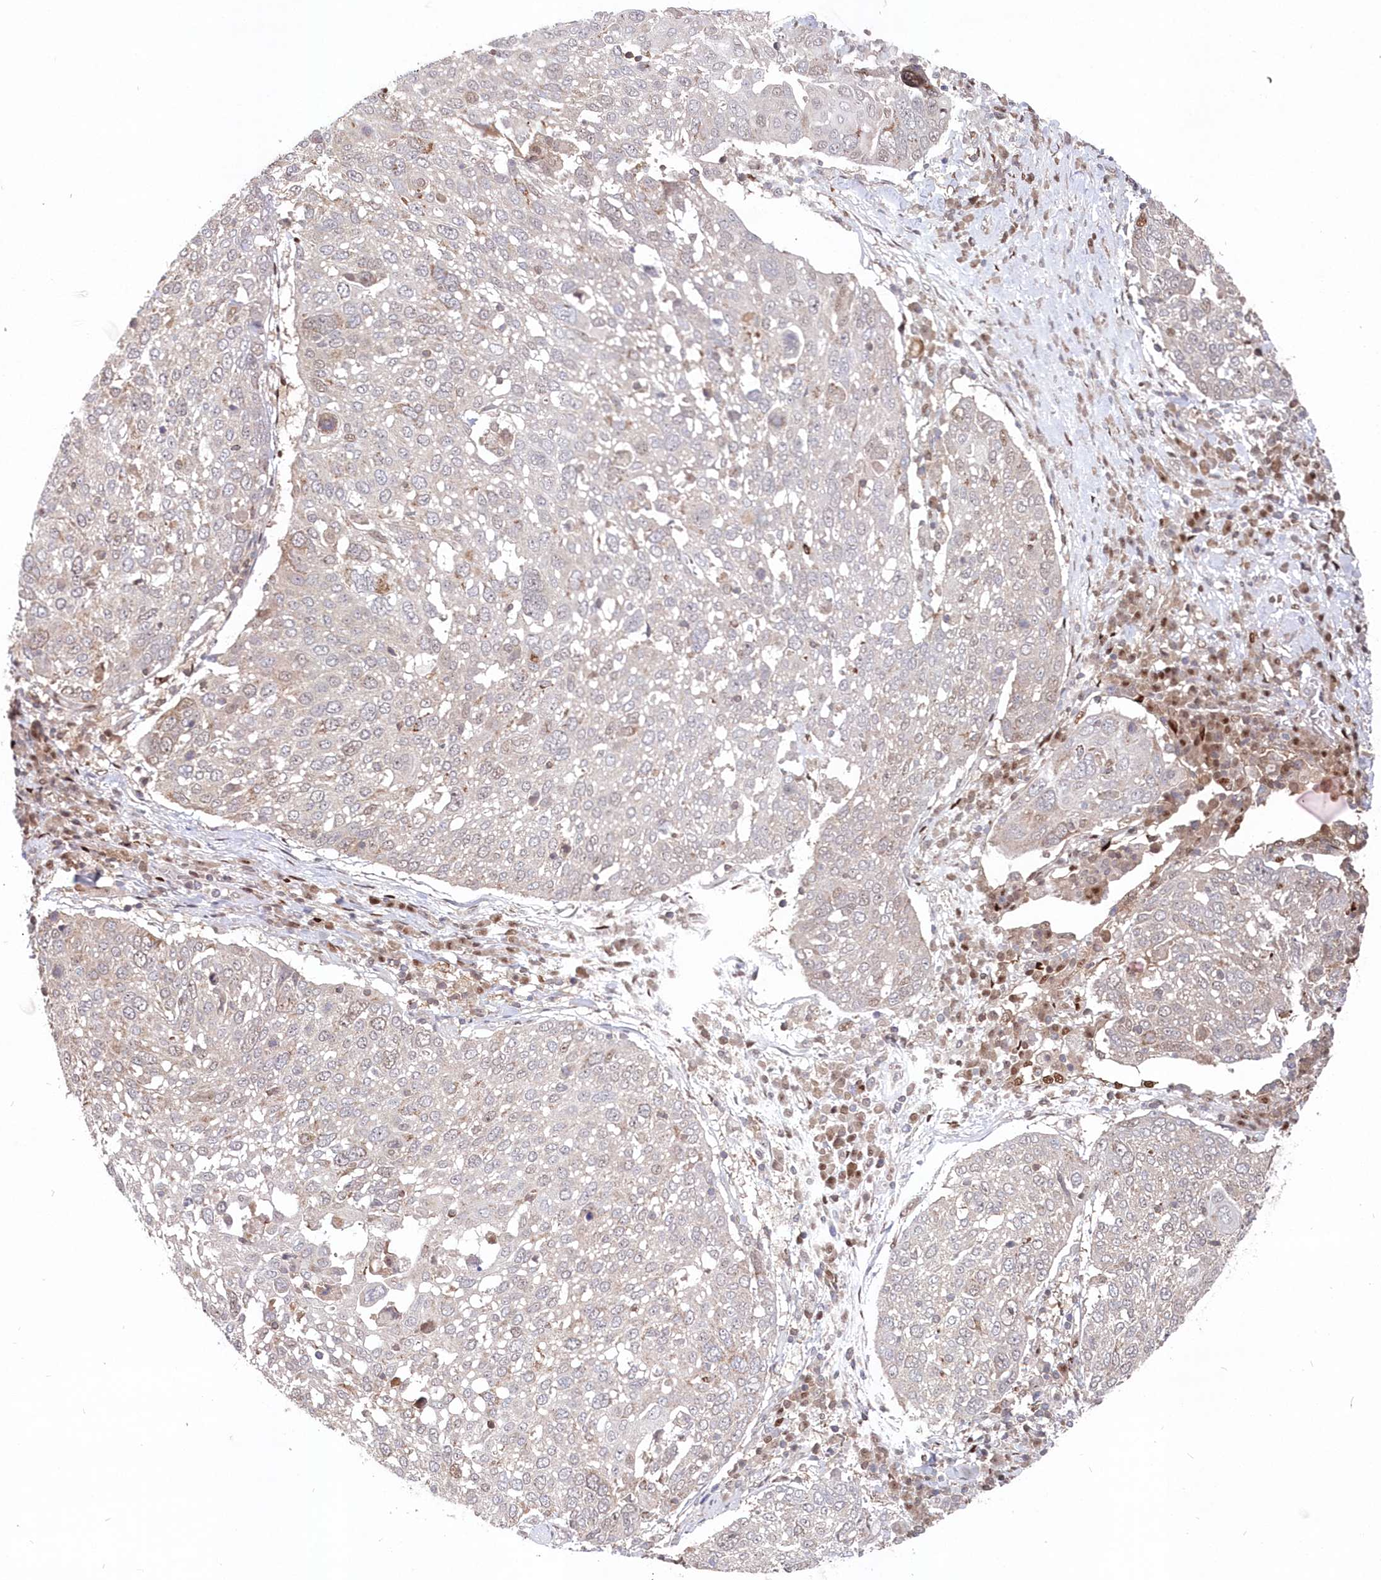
{"staining": {"intensity": "weak", "quantity": "25%-75%", "location": "cytoplasmic/membranous"}, "tissue": "lung cancer", "cell_type": "Tumor cells", "image_type": "cancer", "snomed": [{"axis": "morphology", "description": "Squamous cell carcinoma, NOS"}, {"axis": "topography", "description": "Lung"}], "caption": "The photomicrograph shows a brown stain indicating the presence of a protein in the cytoplasmic/membranous of tumor cells in squamous cell carcinoma (lung).", "gene": "ABHD14B", "patient": {"sex": "male", "age": 65}}